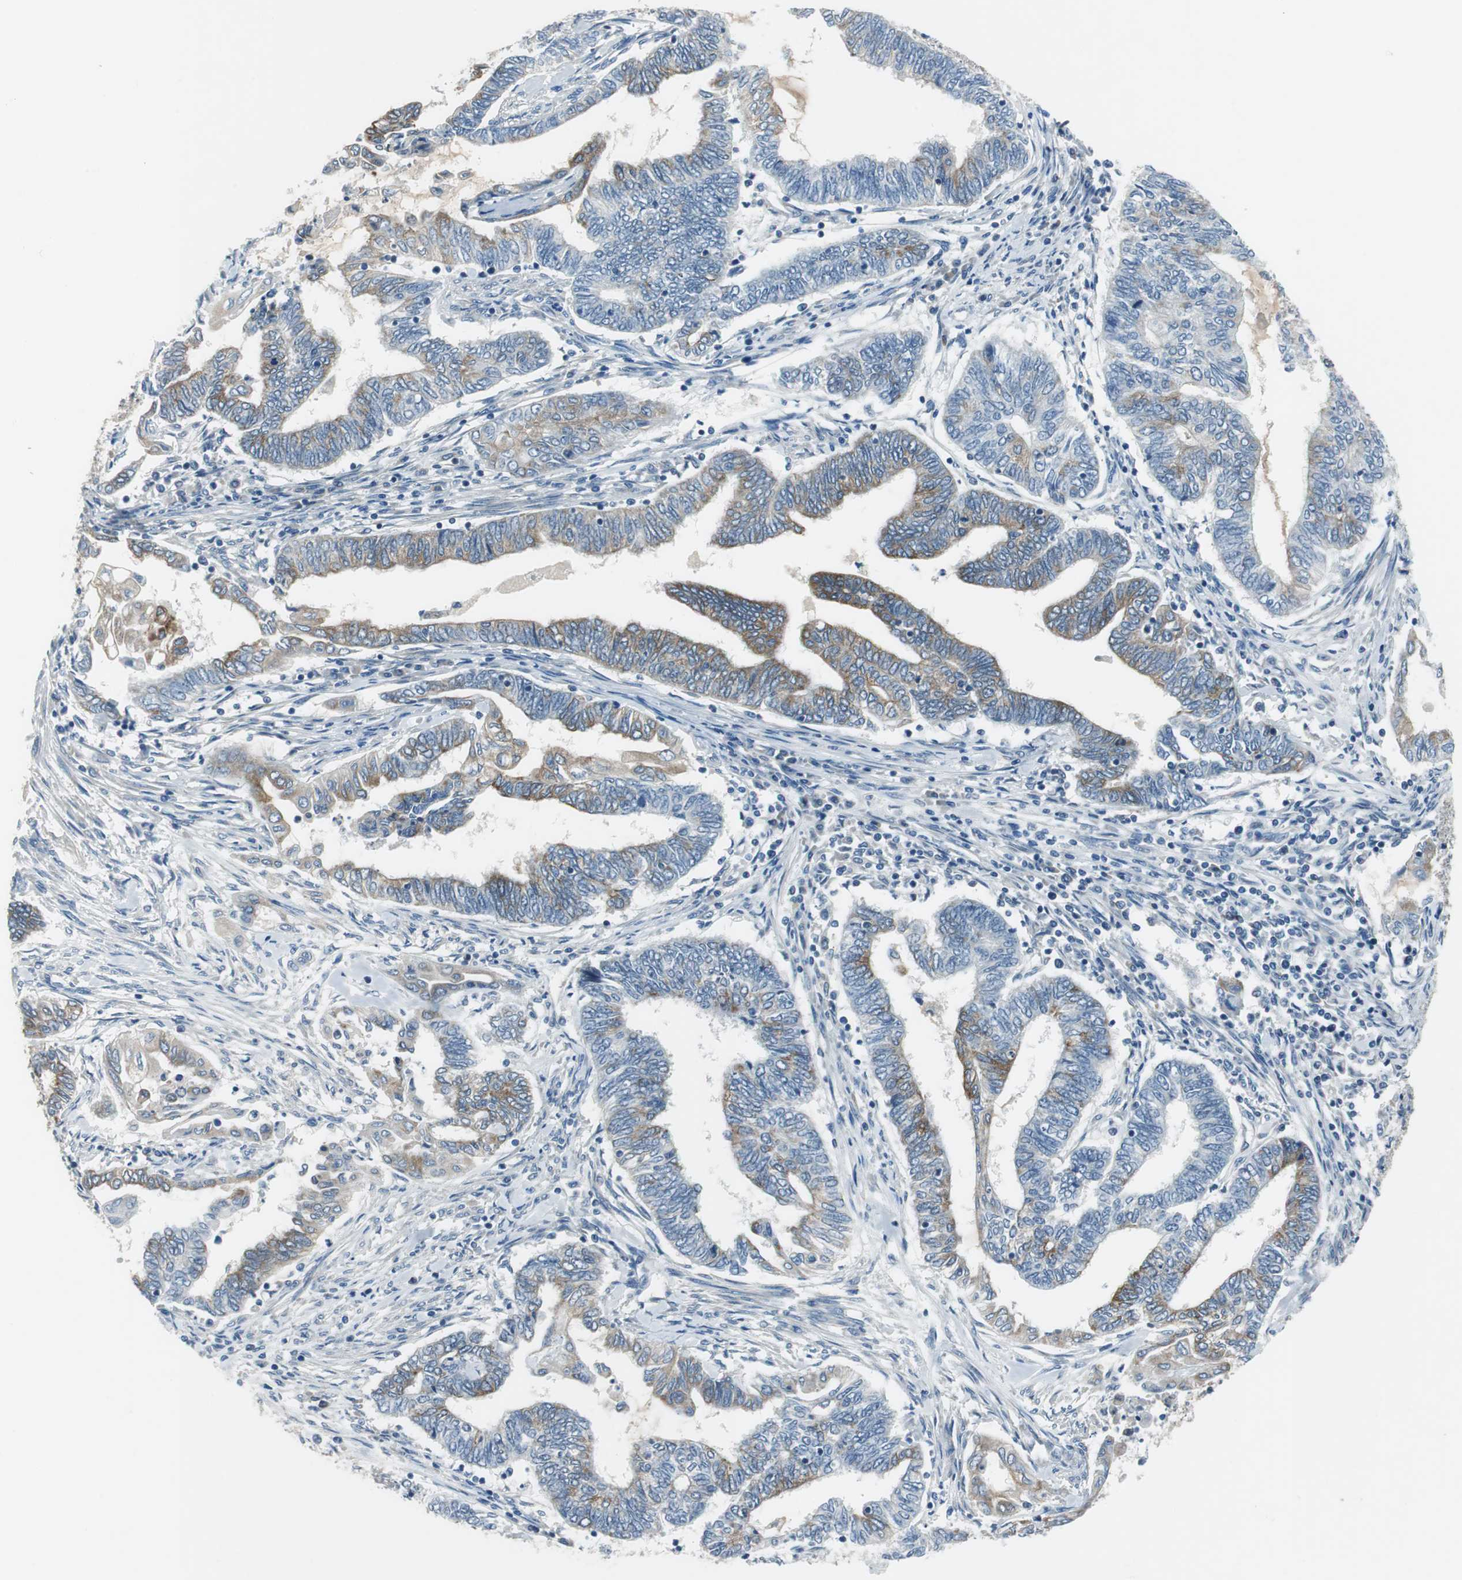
{"staining": {"intensity": "moderate", "quantity": "25%-75%", "location": "cytoplasmic/membranous"}, "tissue": "endometrial cancer", "cell_type": "Tumor cells", "image_type": "cancer", "snomed": [{"axis": "morphology", "description": "Adenocarcinoma, NOS"}, {"axis": "topography", "description": "Uterus"}, {"axis": "topography", "description": "Endometrium"}], "caption": "Human adenocarcinoma (endometrial) stained with a brown dye shows moderate cytoplasmic/membranous positive expression in about 25%-75% of tumor cells.", "gene": "PLAA", "patient": {"sex": "female", "age": 70}}